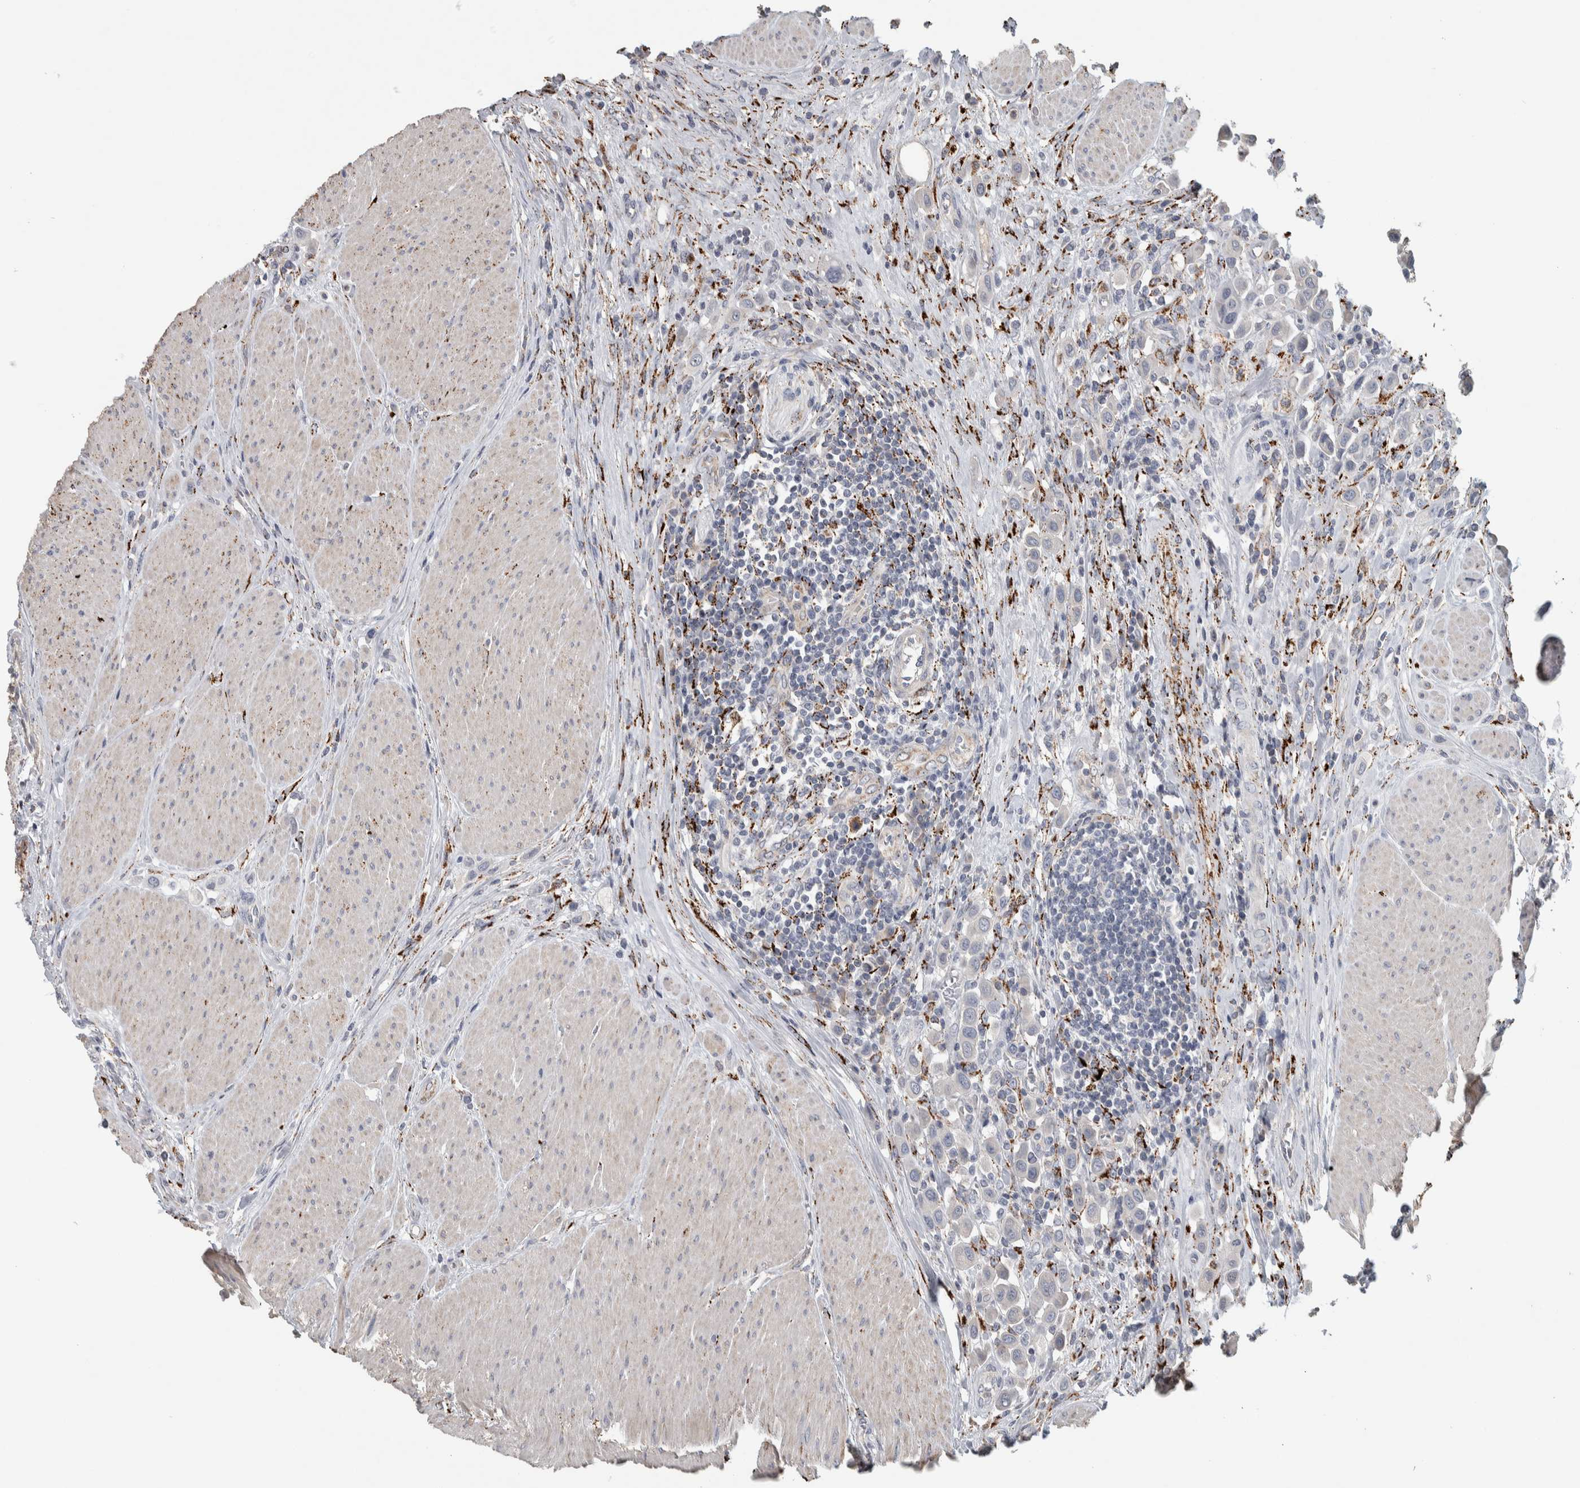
{"staining": {"intensity": "negative", "quantity": "none", "location": "none"}, "tissue": "urothelial cancer", "cell_type": "Tumor cells", "image_type": "cancer", "snomed": [{"axis": "morphology", "description": "Urothelial carcinoma, High grade"}, {"axis": "topography", "description": "Urinary bladder"}], "caption": "A micrograph of human urothelial cancer is negative for staining in tumor cells.", "gene": "FAM78A", "patient": {"sex": "male", "age": 50}}